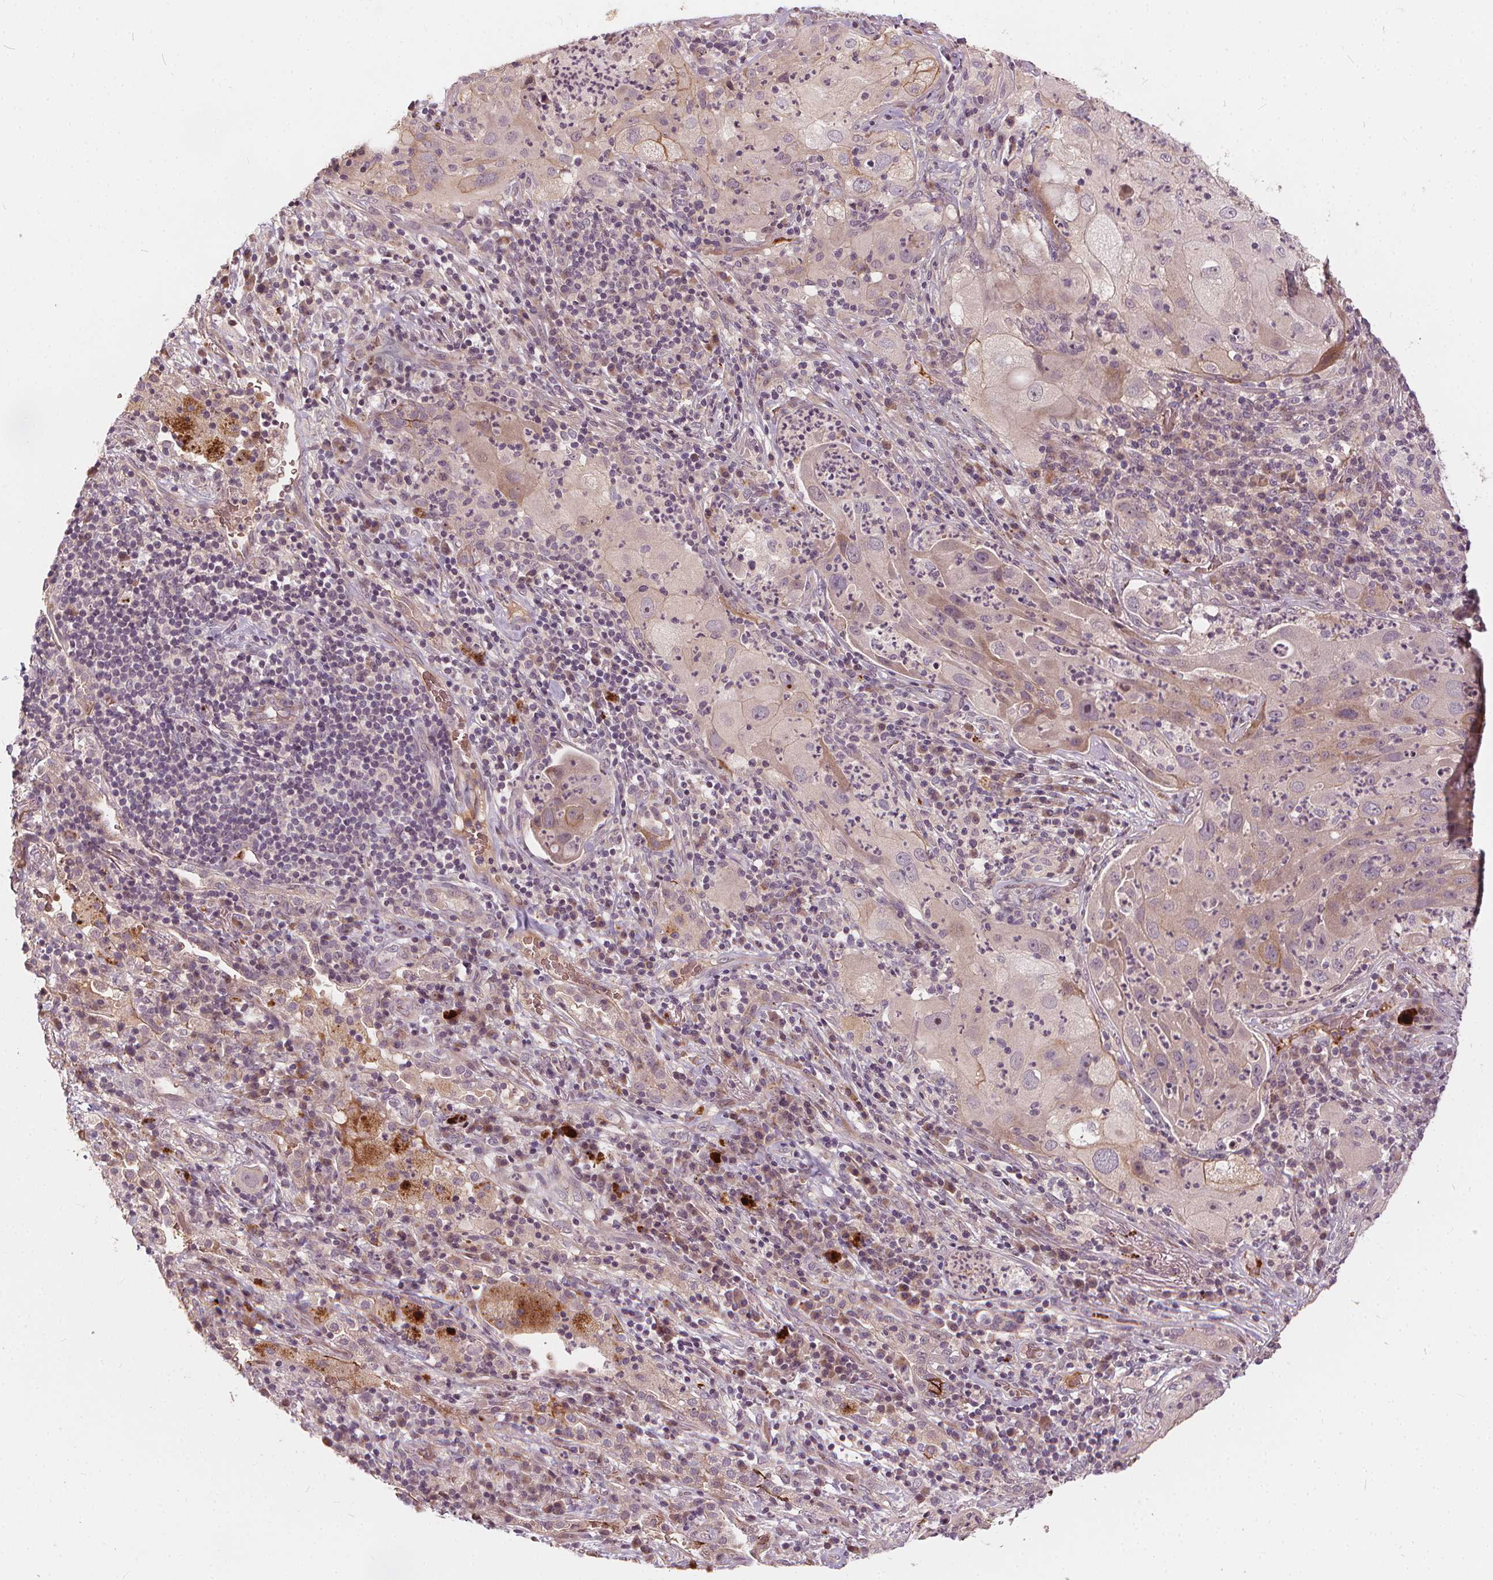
{"staining": {"intensity": "weak", "quantity": "25%-75%", "location": "cytoplasmic/membranous"}, "tissue": "lung cancer", "cell_type": "Tumor cells", "image_type": "cancer", "snomed": [{"axis": "morphology", "description": "Squamous cell carcinoma, NOS"}, {"axis": "topography", "description": "Lung"}], "caption": "Immunohistochemistry micrograph of neoplastic tissue: human squamous cell carcinoma (lung) stained using immunohistochemistry (IHC) shows low levels of weak protein expression localized specifically in the cytoplasmic/membranous of tumor cells, appearing as a cytoplasmic/membranous brown color.", "gene": "IPO13", "patient": {"sex": "female", "age": 59}}